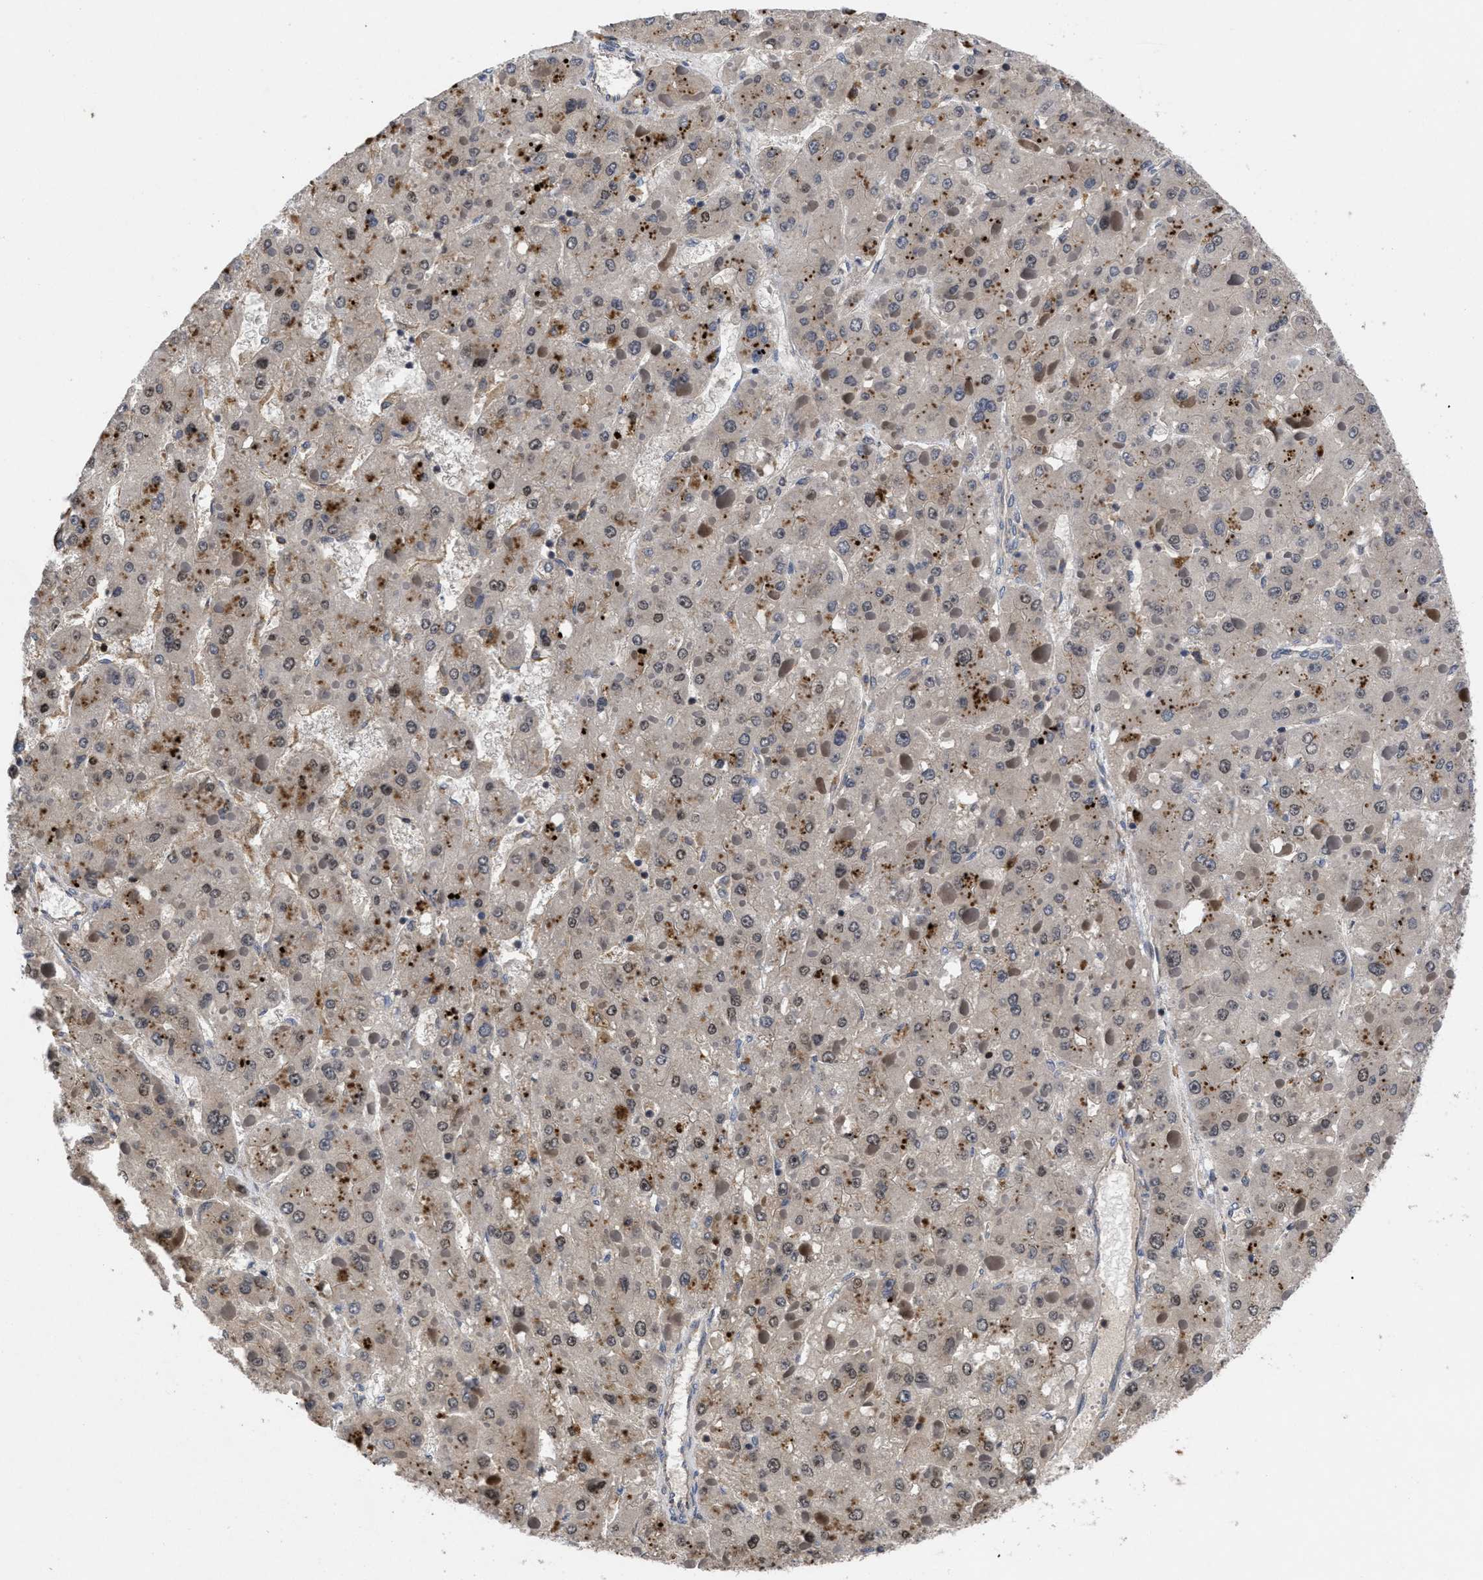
{"staining": {"intensity": "weak", "quantity": "<25%", "location": "nuclear"}, "tissue": "liver cancer", "cell_type": "Tumor cells", "image_type": "cancer", "snomed": [{"axis": "morphology", "description": "Carcinoma, Hepatocellular, NOS"}, {"axis": "topography", "description": "Liver"}], "caption": "Image shows no significant protein positivity in tumor cells of liver hepatocellular carcinoma.", "gene": "FAM200A", "patient": {"sex": "female", "age": 73}}